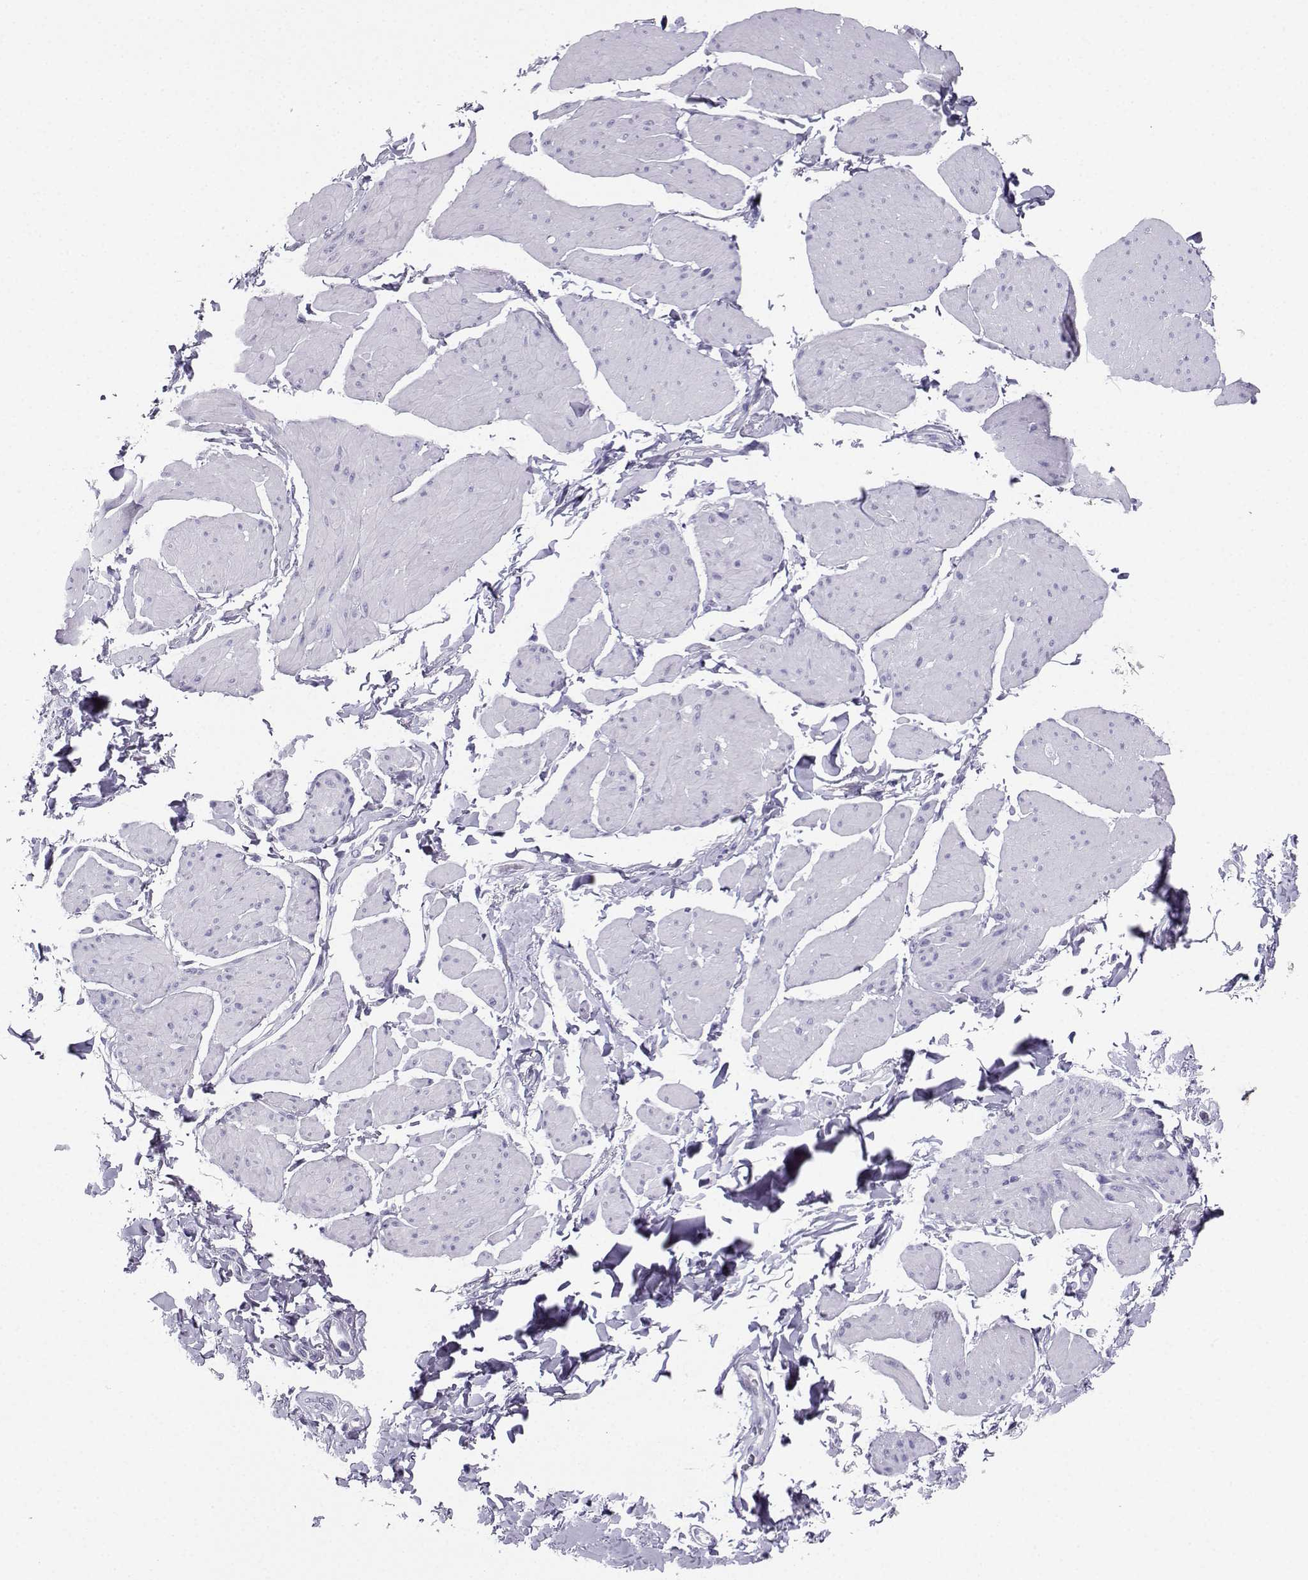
{"staining": {"intensity": "negative", "quantity": "none", "location": "none"}, "tissue": "smooth muscle", "cell_type": "Smooth muscle cells", "image_type": "normal", "snomed": [{"axis": "morphology", "description": "Normal tissue, NOS"}, {"axis": "topography", "description": "Adipose tissue"}, {"axis": "topography", "description": "Smooth muscle"}, {"axis": "topography", "description": "Peripheral nerve tissue"}], "caption": "Protein analysis of unremarkable smooth muscle exhibits no significant expression in smooth muscle cells. (Brightfield microscopy of DAB IHC at high magnification).", "gene": "NEFL", "patient": {"sex": "male", "age": 83}}